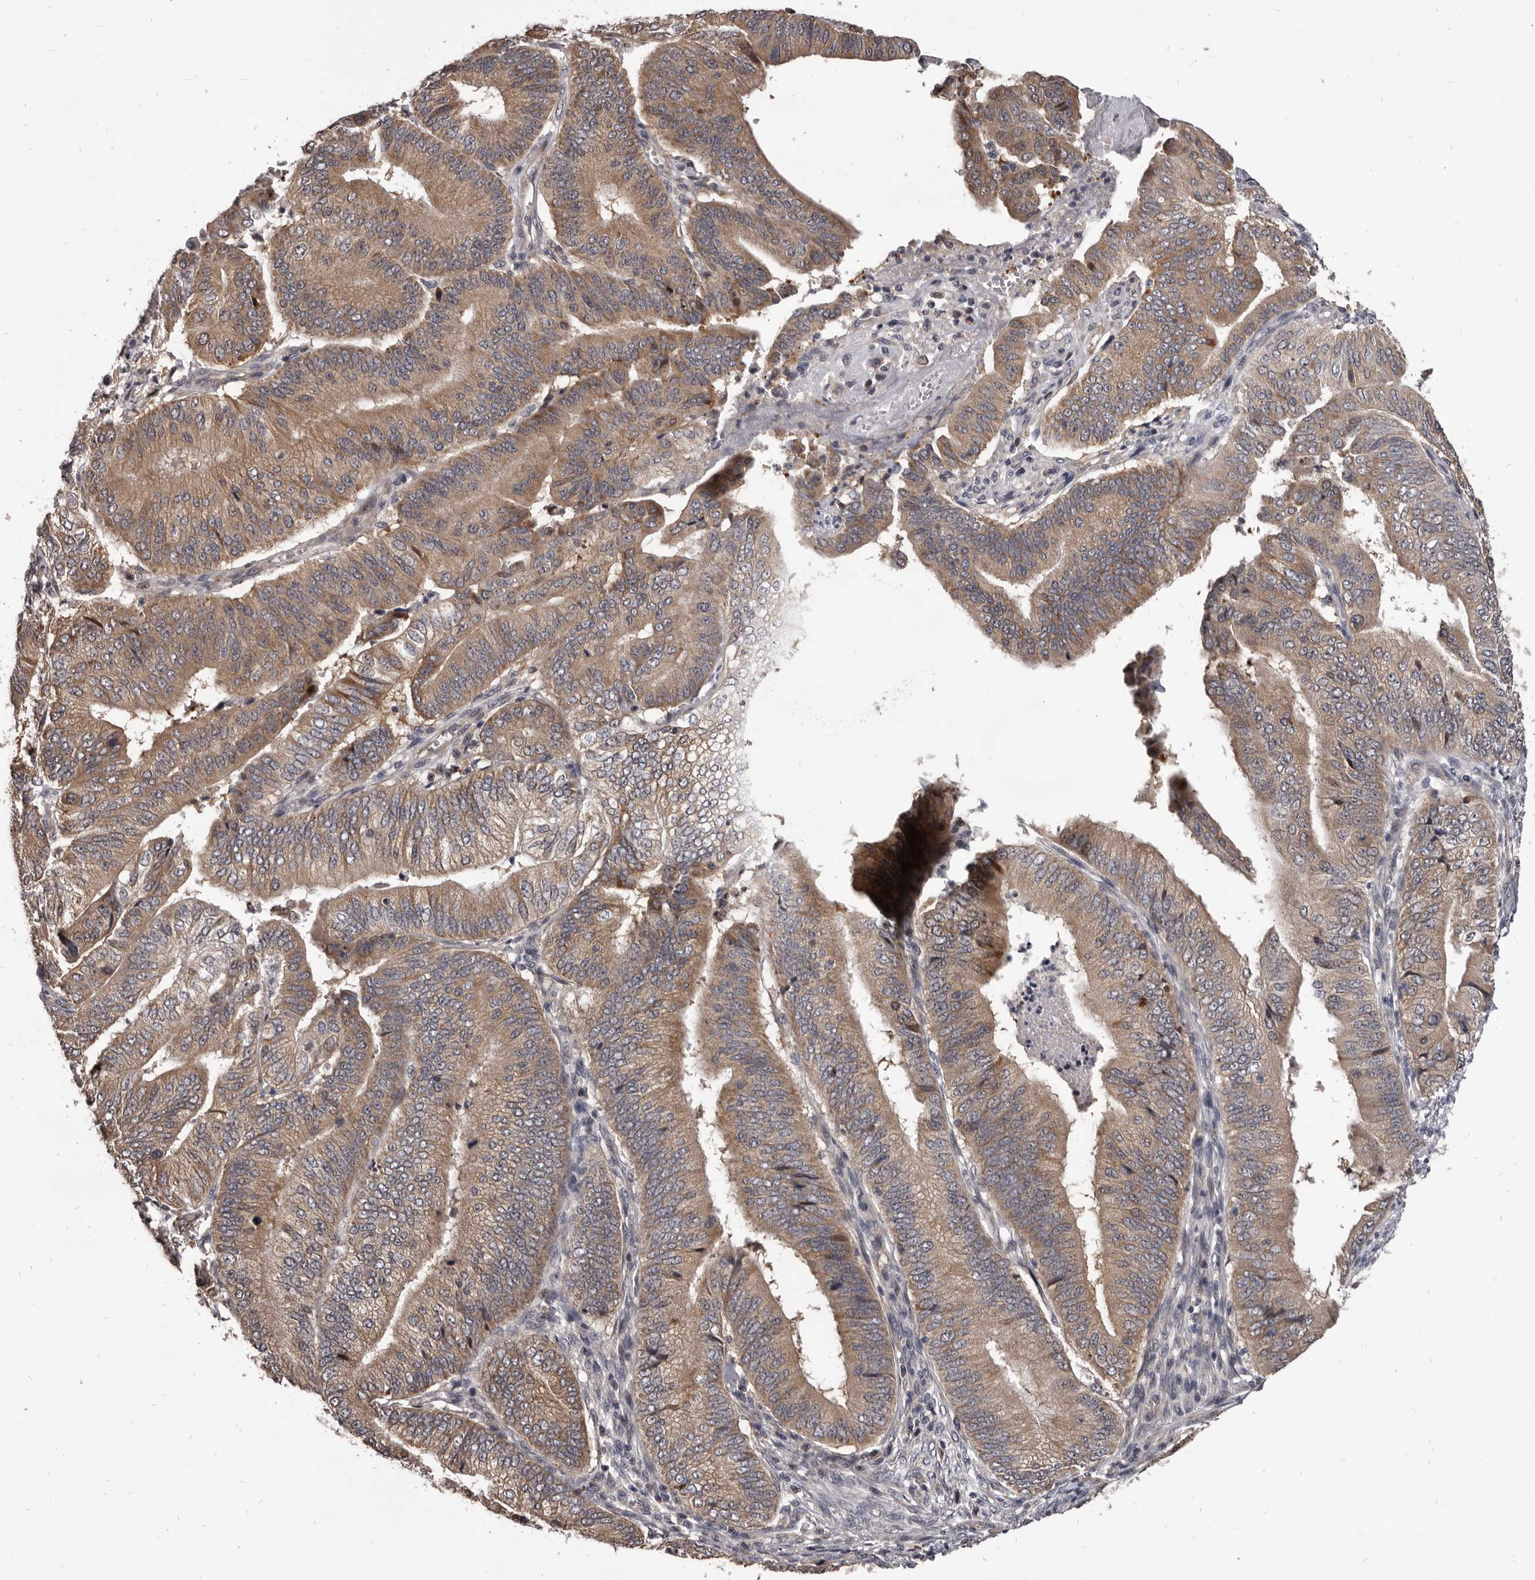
{"staining": {"intensity": "moderate", "quantity": ">75%", "location": "cytoplasmic/membranous"}, "tissue": "pancreatic cancer", "cell_type": "Tumor cells", "image_type": "cancer", "snomed": [{"axis": "morphology", "description": "Adenocarcinoma, NOS"}, {"axis": "topography", "description": "Pancreas"}], "caption": "Pancreatic cancer stained with a brown dye exhibits moderate cytoplasmic/membranous positive expression in approximately >75% of tumor cells.", "gene": "MAP3K14", "patient": {"sex": "female", "age": 77}}